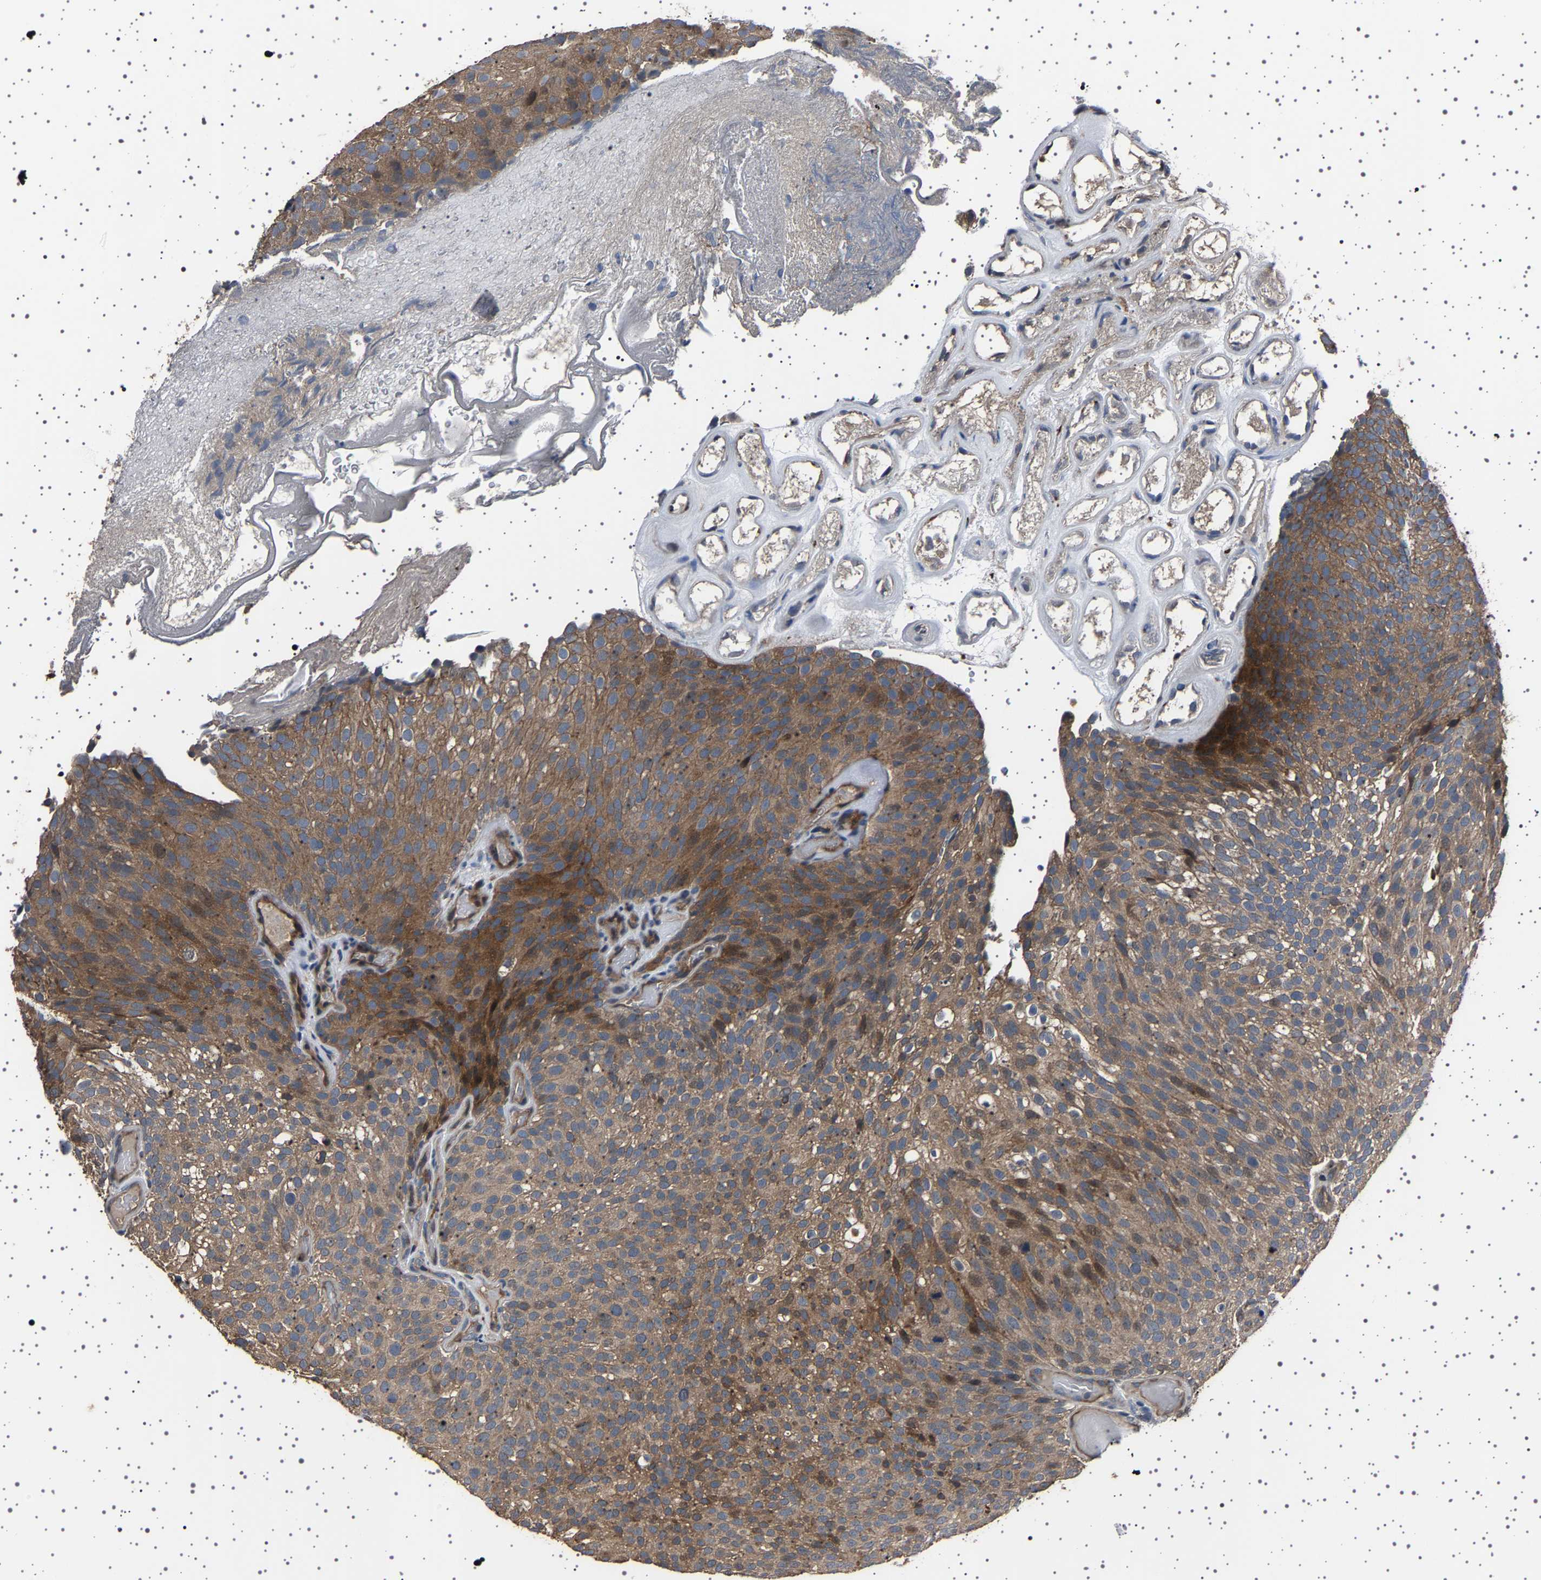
{"staining": {"intensity": "moderate", "quantity": ">75%", "location": "cytoplasmic/membranous"}, "tissue": "urothelial cancer", "cell_type": "Tumor cells", "image_type": "cancer", "snomed": [{"axis": "morphology", "description": "Urothelial carcinoma, Low grade"}, {"axis": "topography", "description": "Urinary bladder"}], "caption": "Brown immunohistochemical staining in human urothelial cancer demonstrates moderate cytoplasmic/membranous expression in about >75% of tumor cells. The protein is shown in brown color, while the nuclei are stained blue.", "gene": "NCKAP1", "patient": {"sex": "male", "age": 78}}